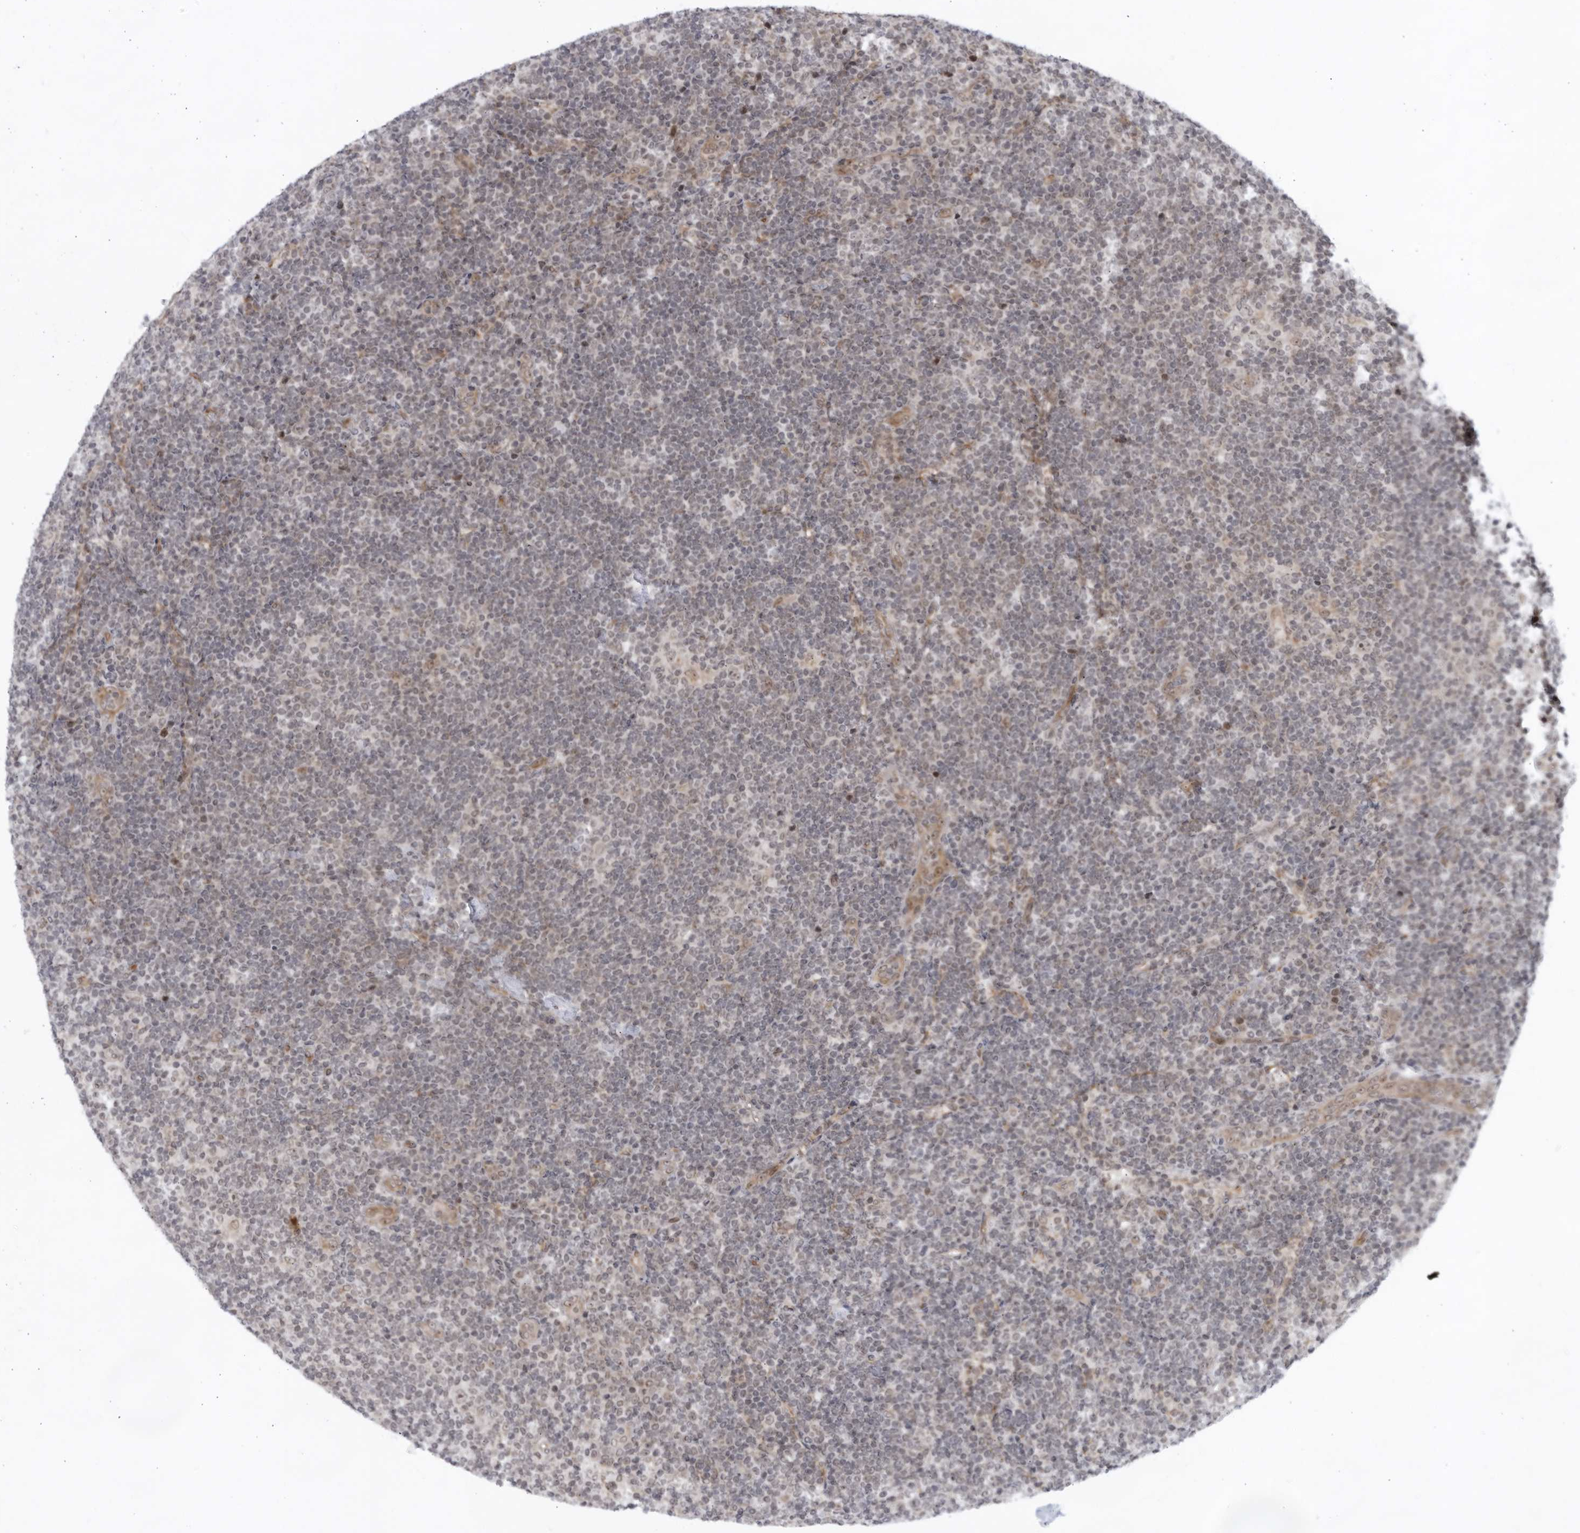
{"staining": {"intensity": "weak", "quantity": ">75%", "location": "nuclear"}, "tissue": "lymphoma", "cell_type": "Tumor cells", "image_type": "cancer", "snomed": [{"axis": "morphology", "description": "Hodgkin's disease, NOS"}, {"axis": "topography", "description": "Lymph node"}], "caption": "A photomicrograph of human lymphoma stained for a protein demonstrates weak nuclear brown staining in tumor cells. (DAB = brown stain, brightfield microscopy at high magnification).", "gene": "ITGB3BP", "patient": {"sex": "female", "age": 57}}